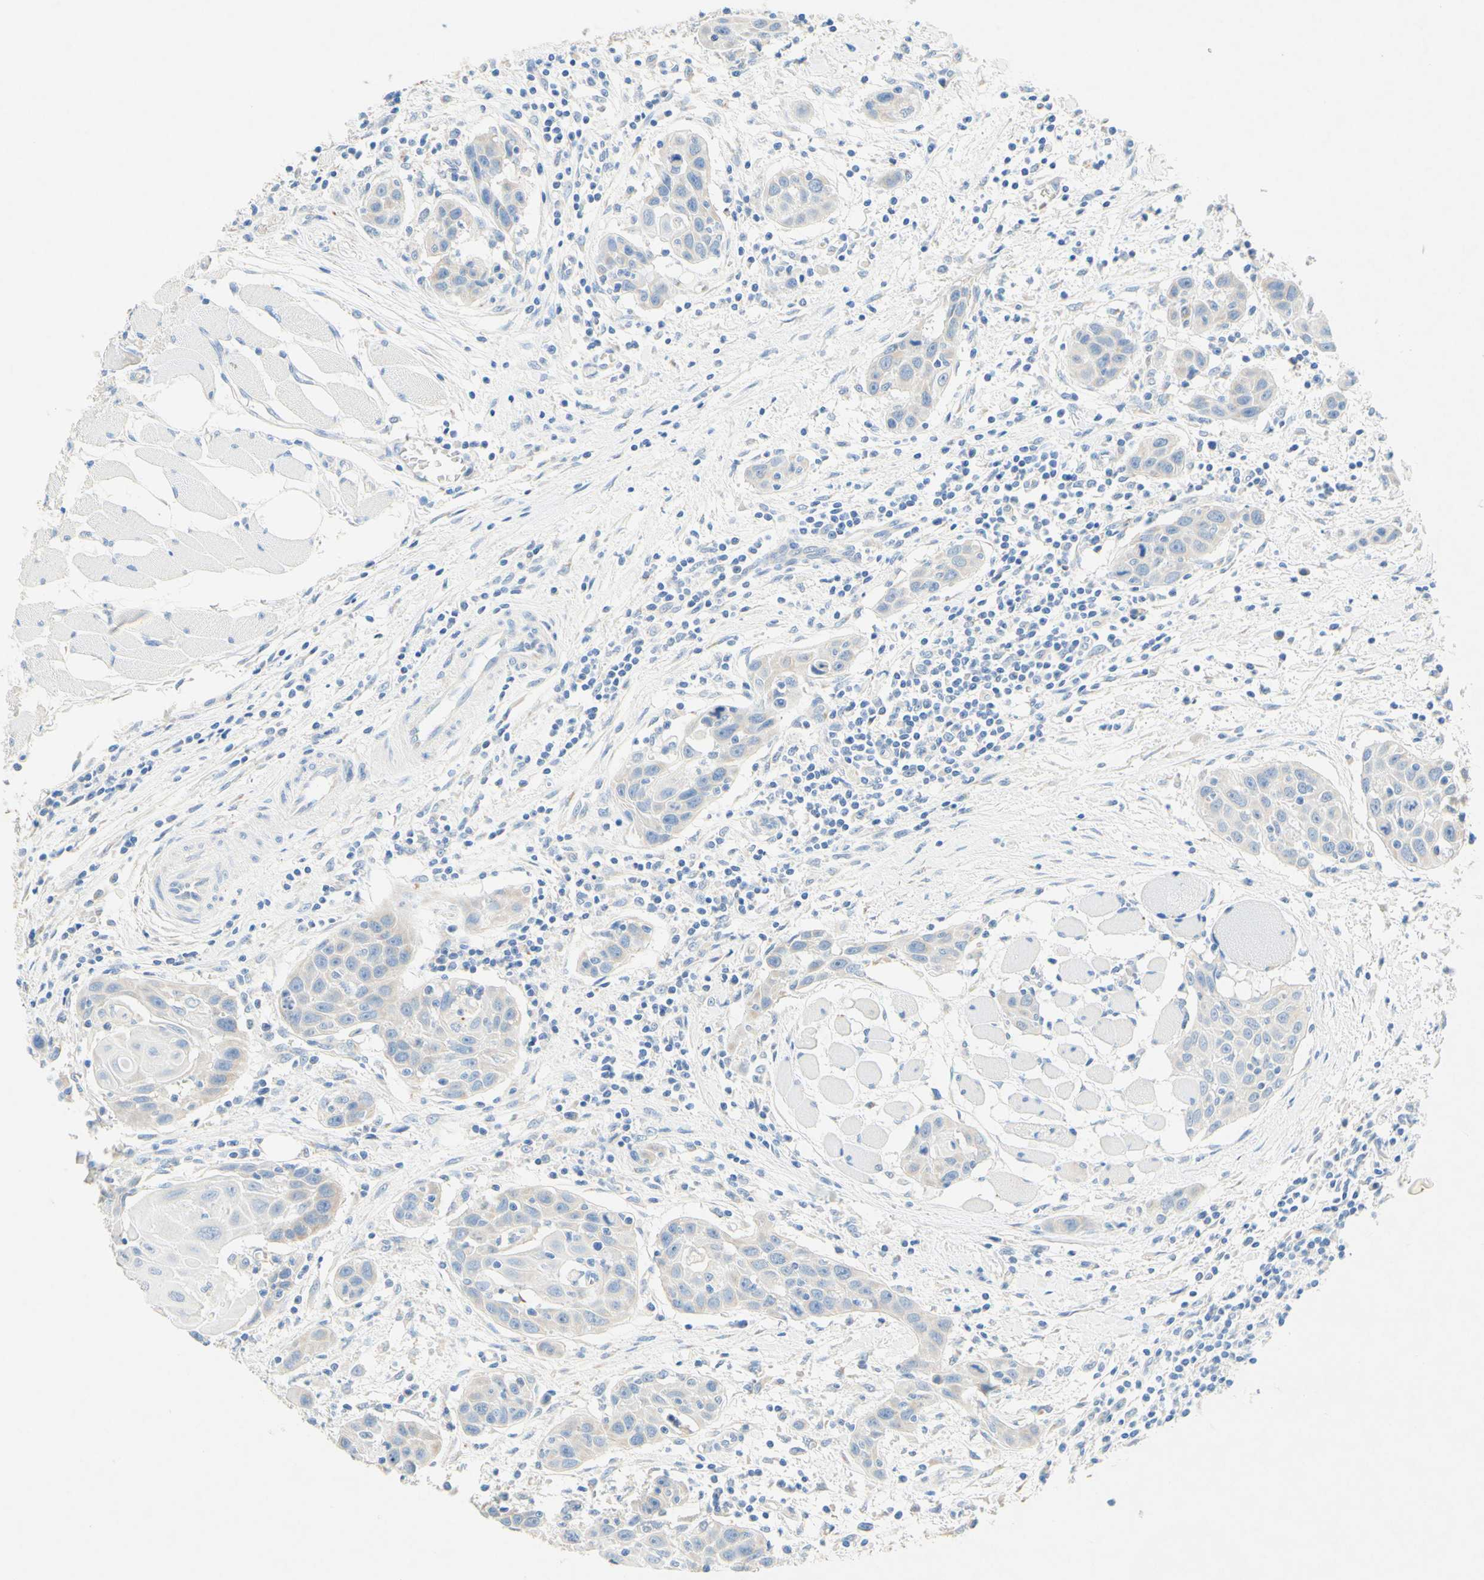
{"staining": {"intensity": "negative", "quantity": "none", "location": "none"}, "tissue": "head and neck cancer", "cell_type": "Tumor cells", "image_type": "cancer", "snomed": [{"axis": "morphology", "description": "Squamous cell carcinoma, NOS"}, {"axis": "topography", "description": "Oral tissue"}, {"axis": "topography", "description": "Head-Neck"}], "caption": "There is no significant expression in tumor cells of head and neck cancer.", "gene": "SLC46A1", "patient": {"sex": "female", "age": 50}}